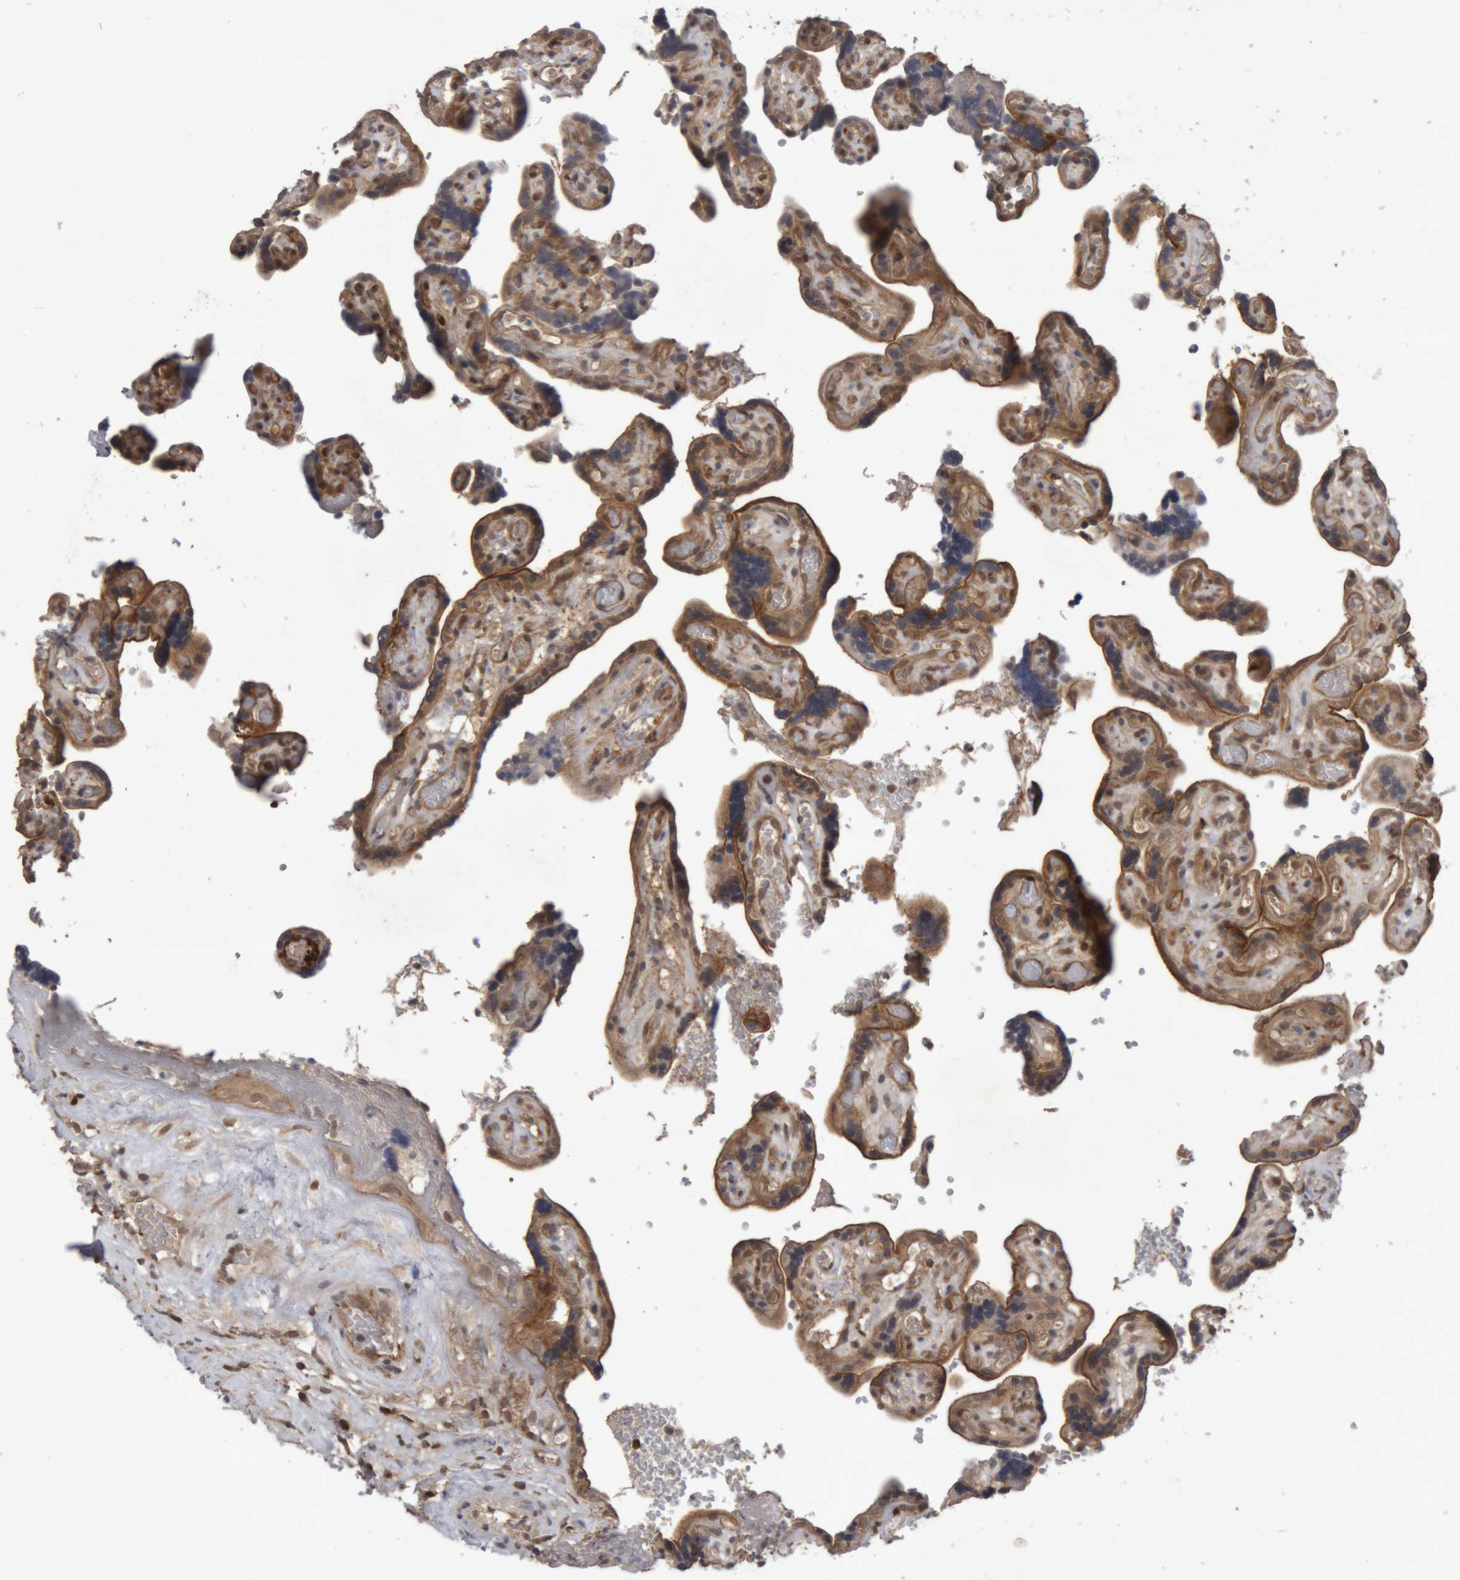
{"staining": {"intensity": "moderate", "quantity": ">75%", "location": "nuclear"}, "tissue": "placenta", "cell_type": "Decidual cells", "image_type": "normal", "snomed": [{"axis": "morphology", "description": "Normal tissue, NOS"}, {"axis": "topography", "description": "Placenta"}], "caption": "Moderate nuclear staining is appreciated in about >75% of decidual cells in normal placenta.", "gene": "NFATC2", "patient": {"sex": "female", "age": 30}}